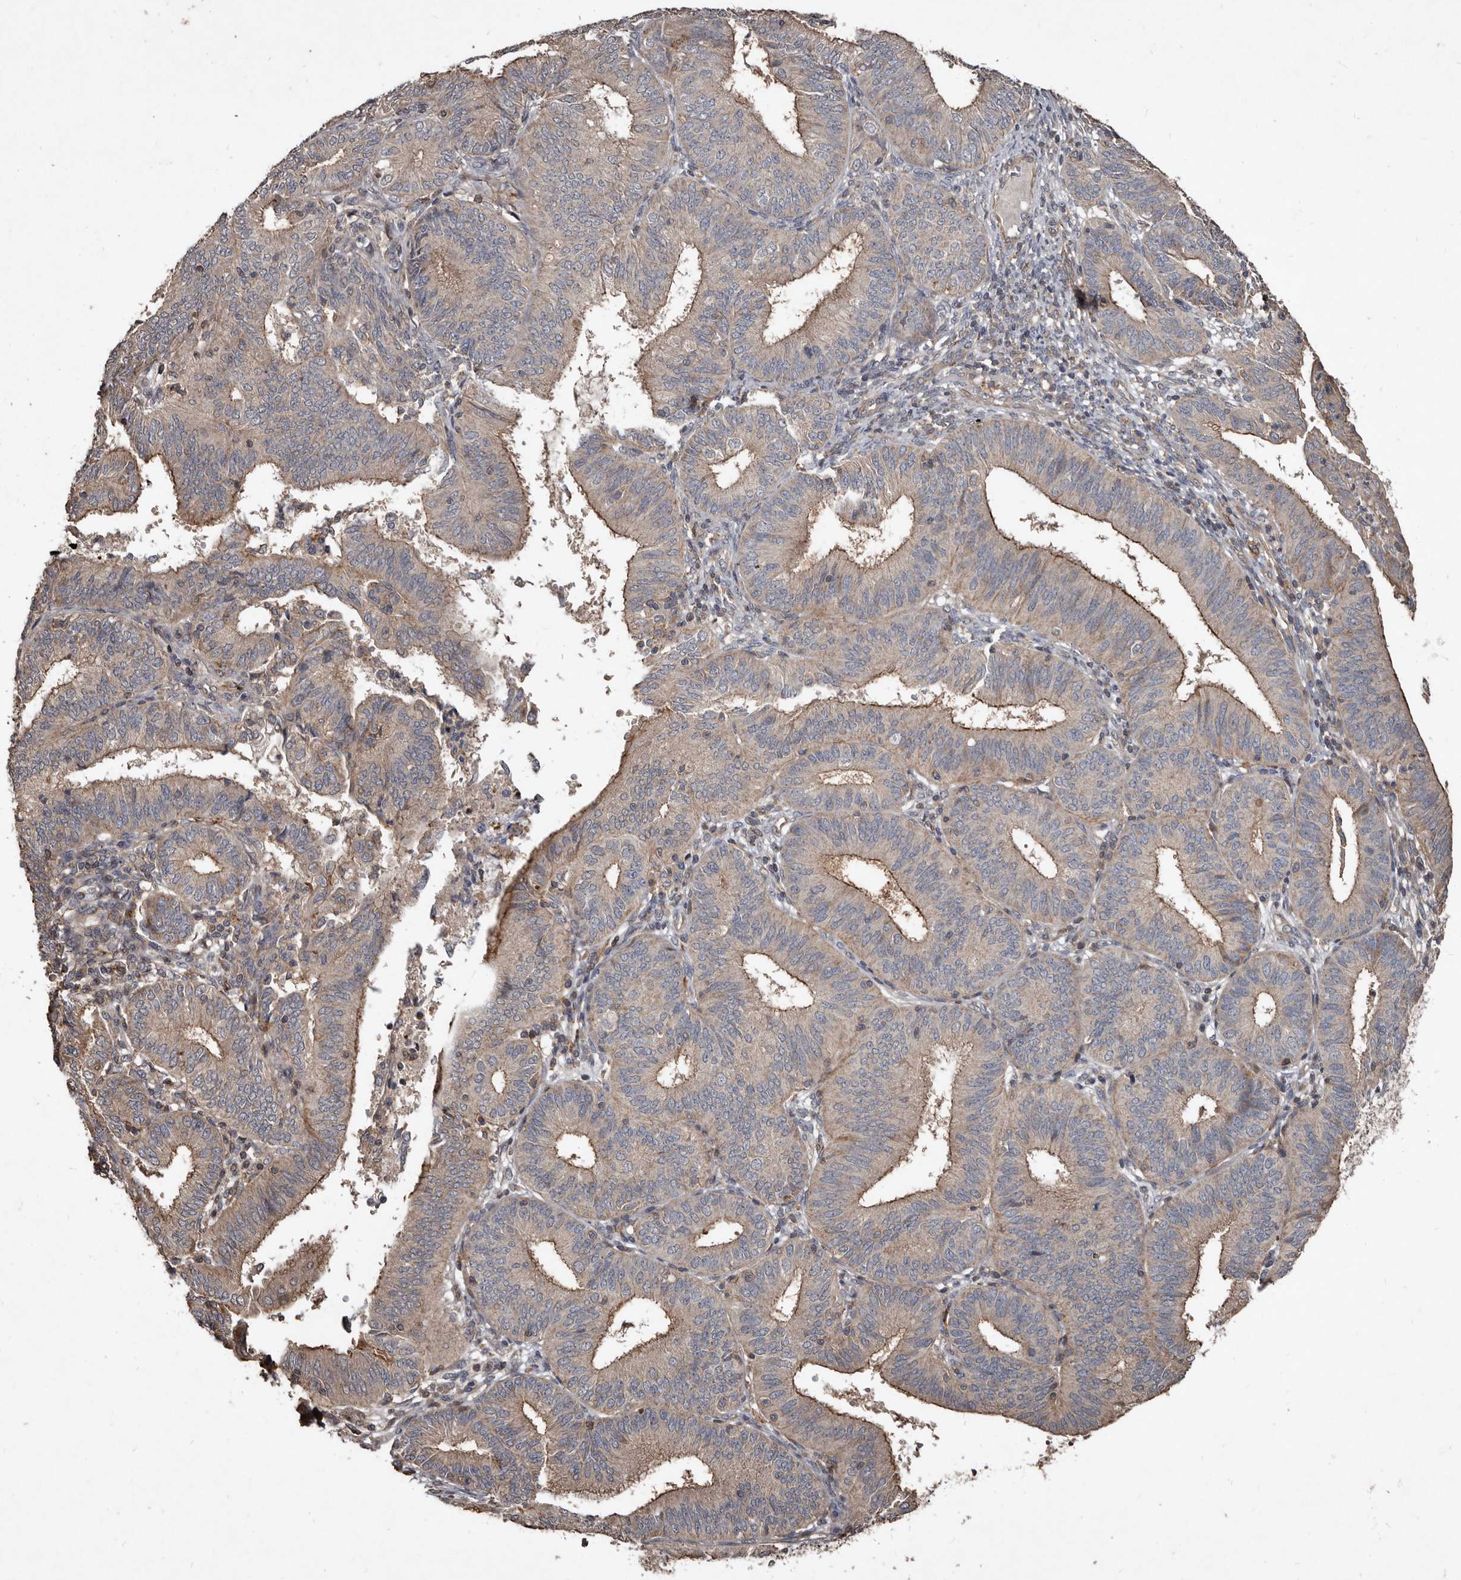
{"staining": {"intensity": "weak", "quantity": ">75%", "location": "cytoplasmic/membranous"}, "tissue": "endometrial cancer", "cell_type": "Tumor cells", "image_type": "cancer", "snomed": [{"axis": "morphology", "description": "Adenocarcinoma, NOS"}, {"axis": "topography", "description": "Endometrium"}], "caption": "Human endometrial cancer stained with a protein marker reveals weak staining in tumor cells.", "gene": "GREB1", "patient": {"sex": "female", "age": 51}}